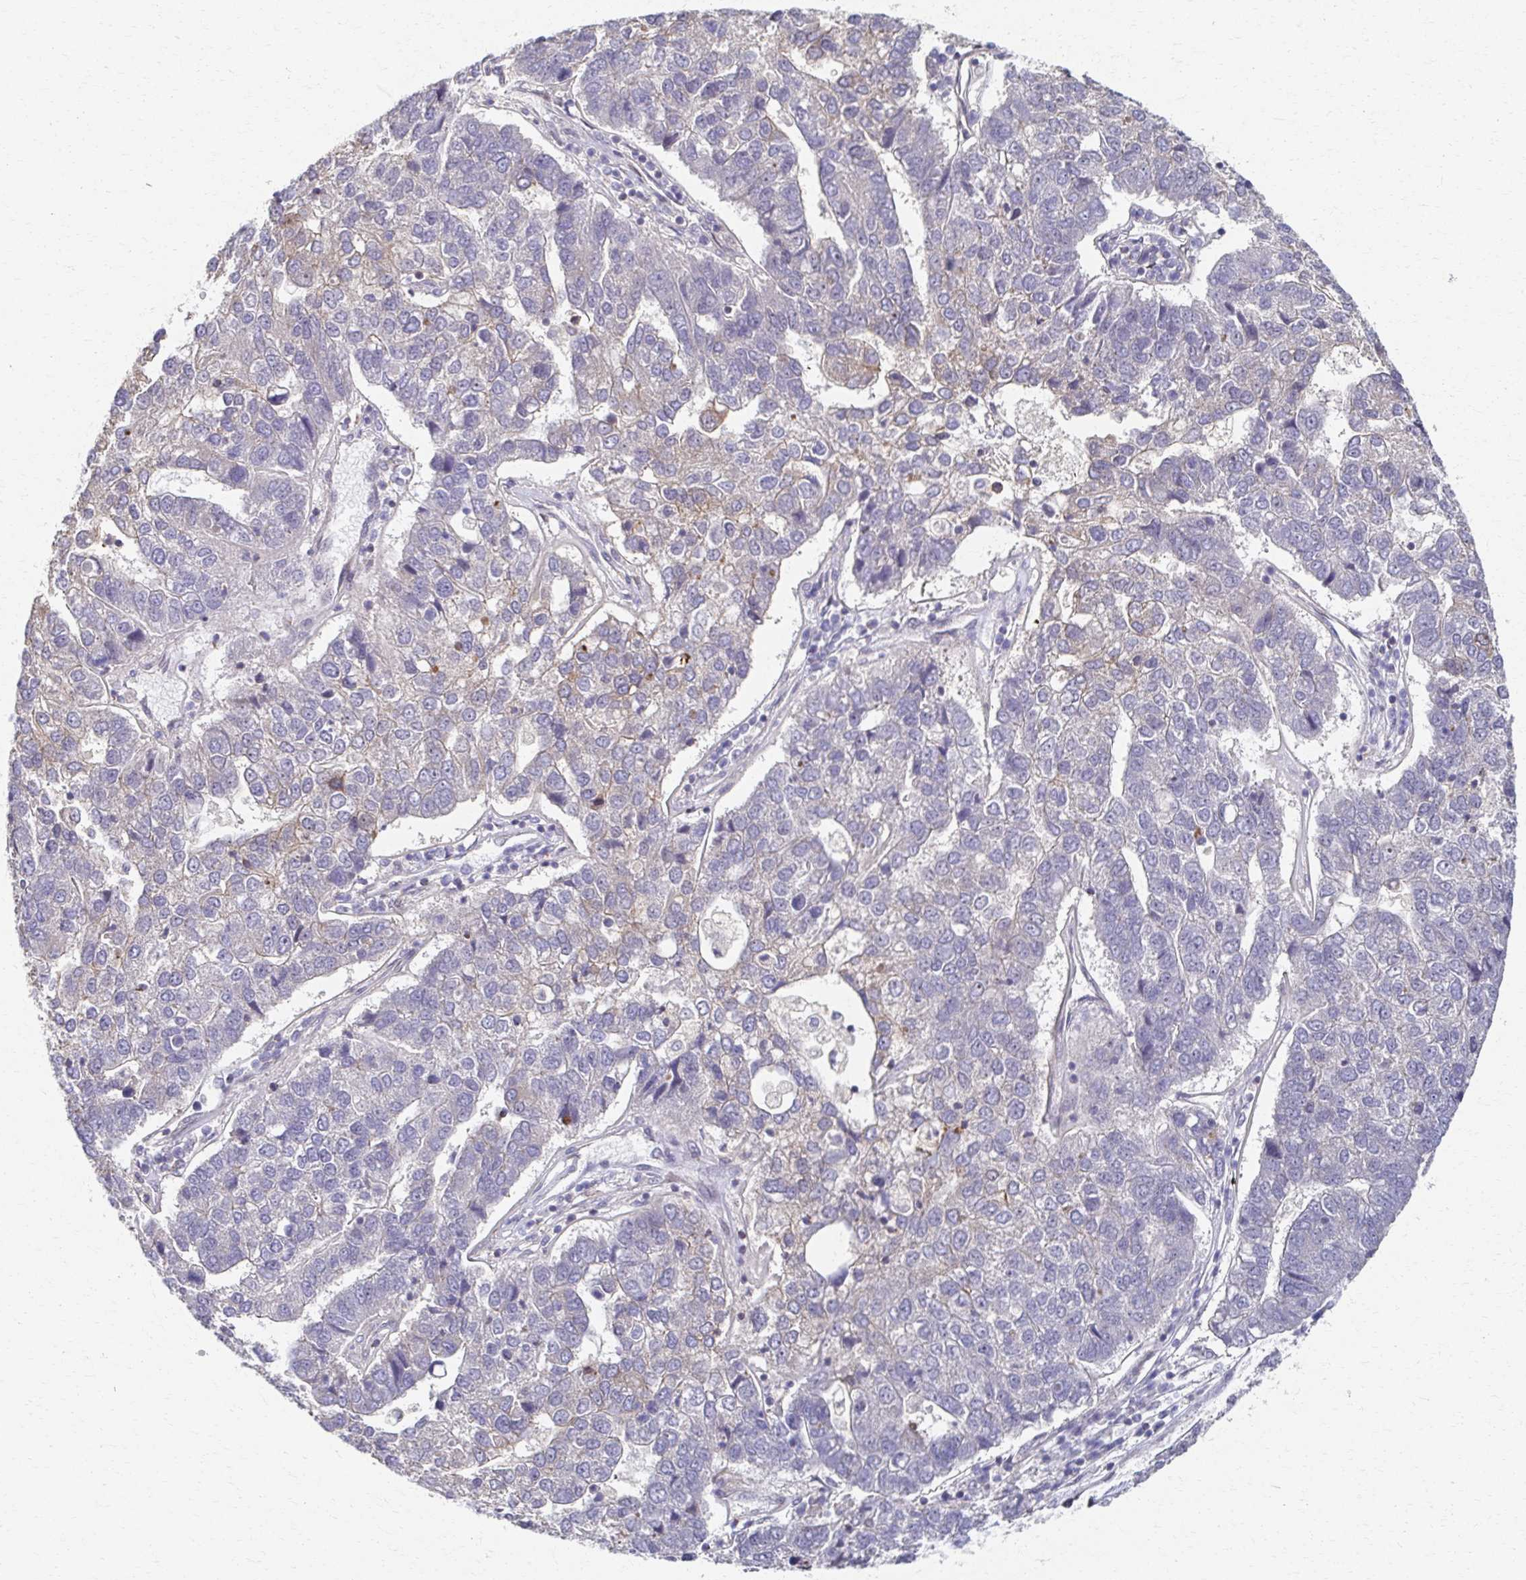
{"staining": {"intensity": "negative", "quantity": "none", "location": "none"}, "tissue": "pancreatic cancer", "cell_type": "Tumor cells", "image_type": "cancer", "snomed": [{"axis": "morphology", "description": "Adenocarcinoma, NOS"}, {"axis": "topography", "description": "Pancreas"}], "caption": "DAB immunohistochemical staining of human pancreatic adenocarcinoma demonstrates no significant staining in tumor cells.", "gene": "EOLA2", "patient": {"sex": "female", "age": 61}}